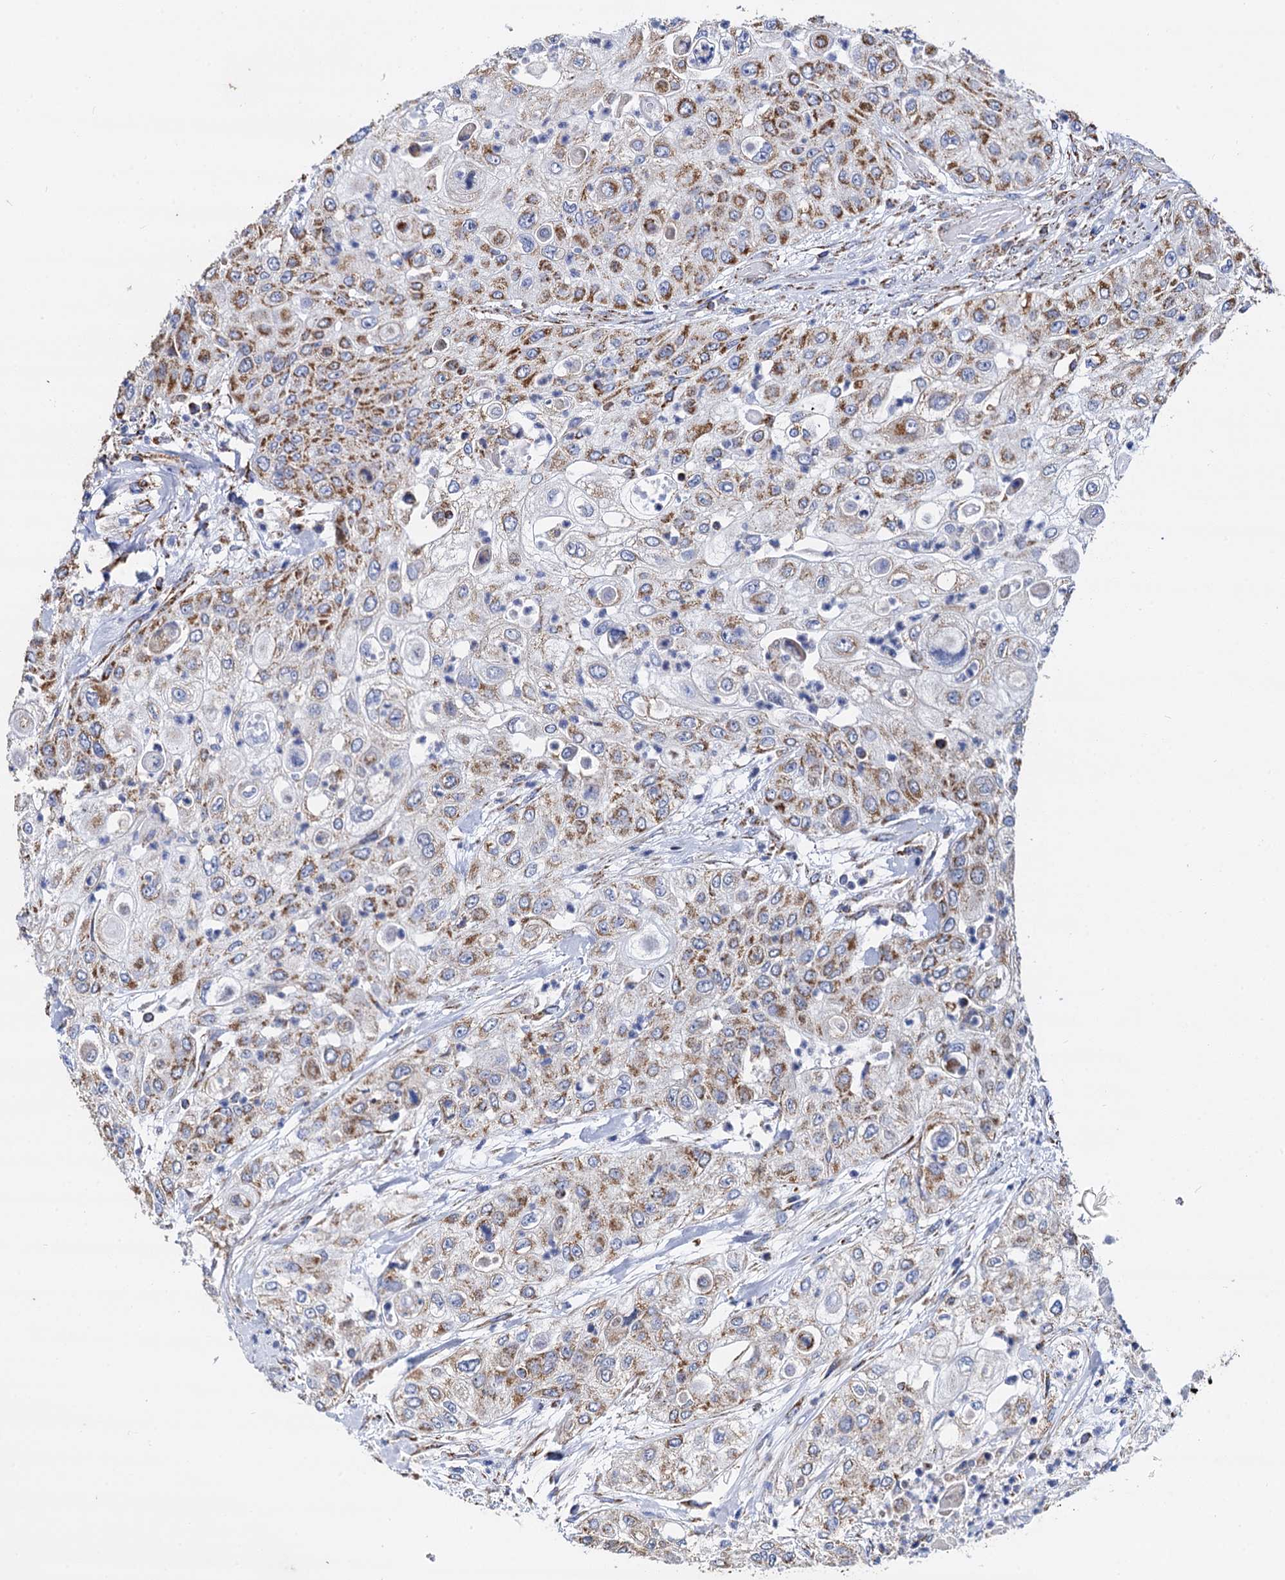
{"staining": {"intensity": "moderate", "quantity": "<25%", "location": "cytoplasmic/membranous"}, "tissue": "urothelial cancer", "cell_type": "Tumor cells", "image_type": "cancer", "snomed": [{"axis": "morphology", "description": "Urothelial carcinoma, High grade"}, {"axis": "topography", "description": "Urinary bladder"}], "caption": "DAB (3,3'-diaminobenzidine) immunohistochemical staining of human urothelial carcinoma (high-grade) displays moderate cytoplasmic/membranous protein expression in about <25% of tumor cells. The staining was performed using DAB (3,3'-diaminobenzidine), with brown indicating positive protein expression. Nuclei are stained blue with hematoxylin.", "gene": "TIMM10", "patient": {"sex": "female", "age": 79}}